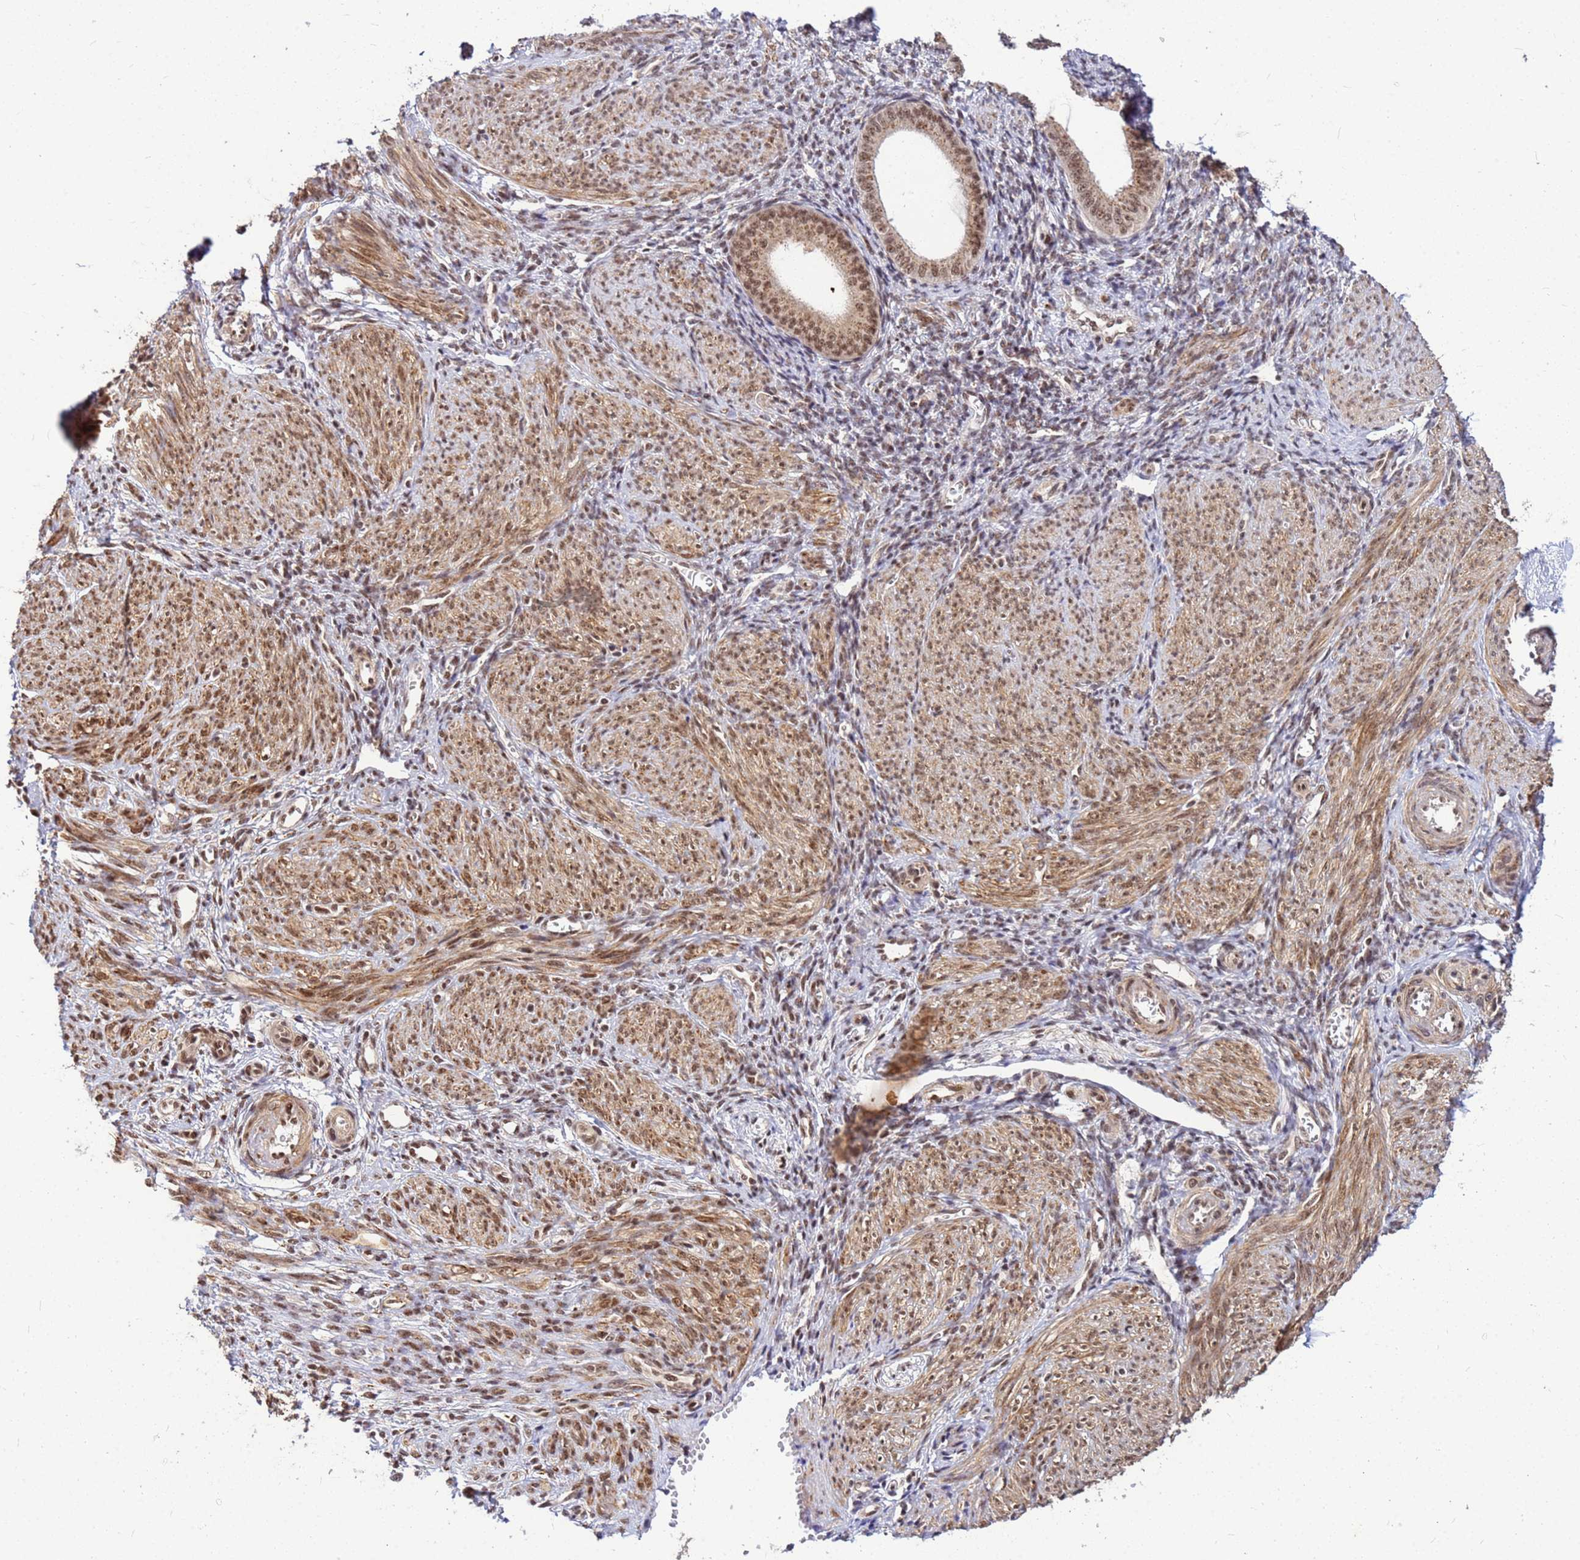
{"staining": {"intensity": "weak", "quantity": "25%-75%", "location": "nuclear"}, "tissue": "endometrium", "cell_type": "Cells in endometrial stroma", "image_type": "normal", "snomed": [{"axis": "morphology", "description": "Normal tissue, NOS"}, {"axis": "topography", "description": "Endometrium"}], "caption": "This histopathology image reveals IHC staining of benign human endometrium, with low weak nuclear positivity in approximately 25%-75% of cells in endometrial stroma.", "gene": "NCBP2", "patient": {"sex": "female", "age": 49}}